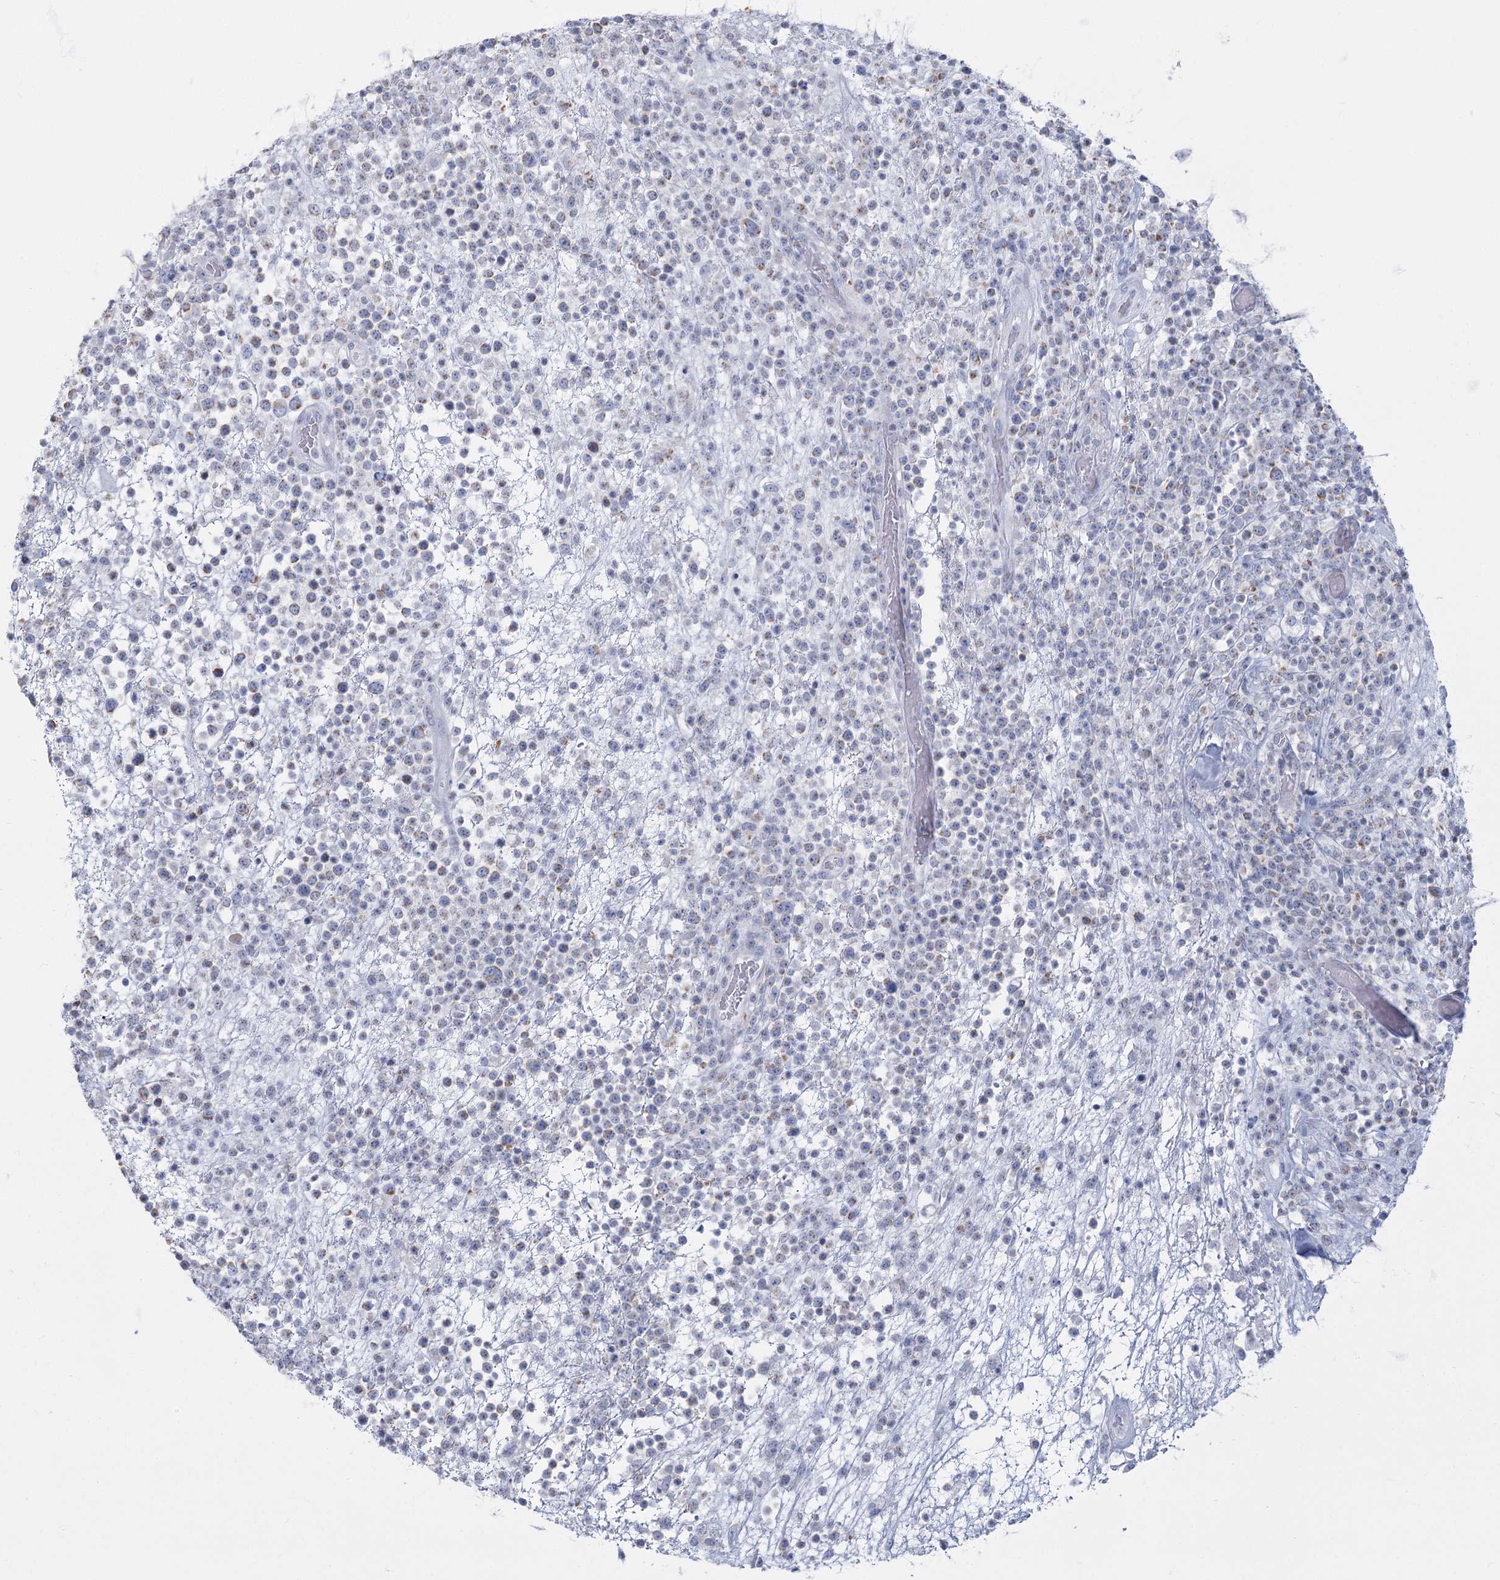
{"staining": {"intensity": "negative", "quantity": "none", "location": "none"}, "tissue": "lymphoma", "cell_type": "Tumor cells", "image_type": "cancer", "snomed": [{"axis": "morphology", "description": "Malignant lymphoma, non-Hodgkin's type, High grade"}, {"axis": "topography", "description": "Colon"}], "caption": "Lymphoma was stained to show a protein in brown. There is no significant positivity in tumor cells. (DAB IHC, high magnification).", "gene": "FAM110C", "patient": {"sex": "female", "age": 53}}